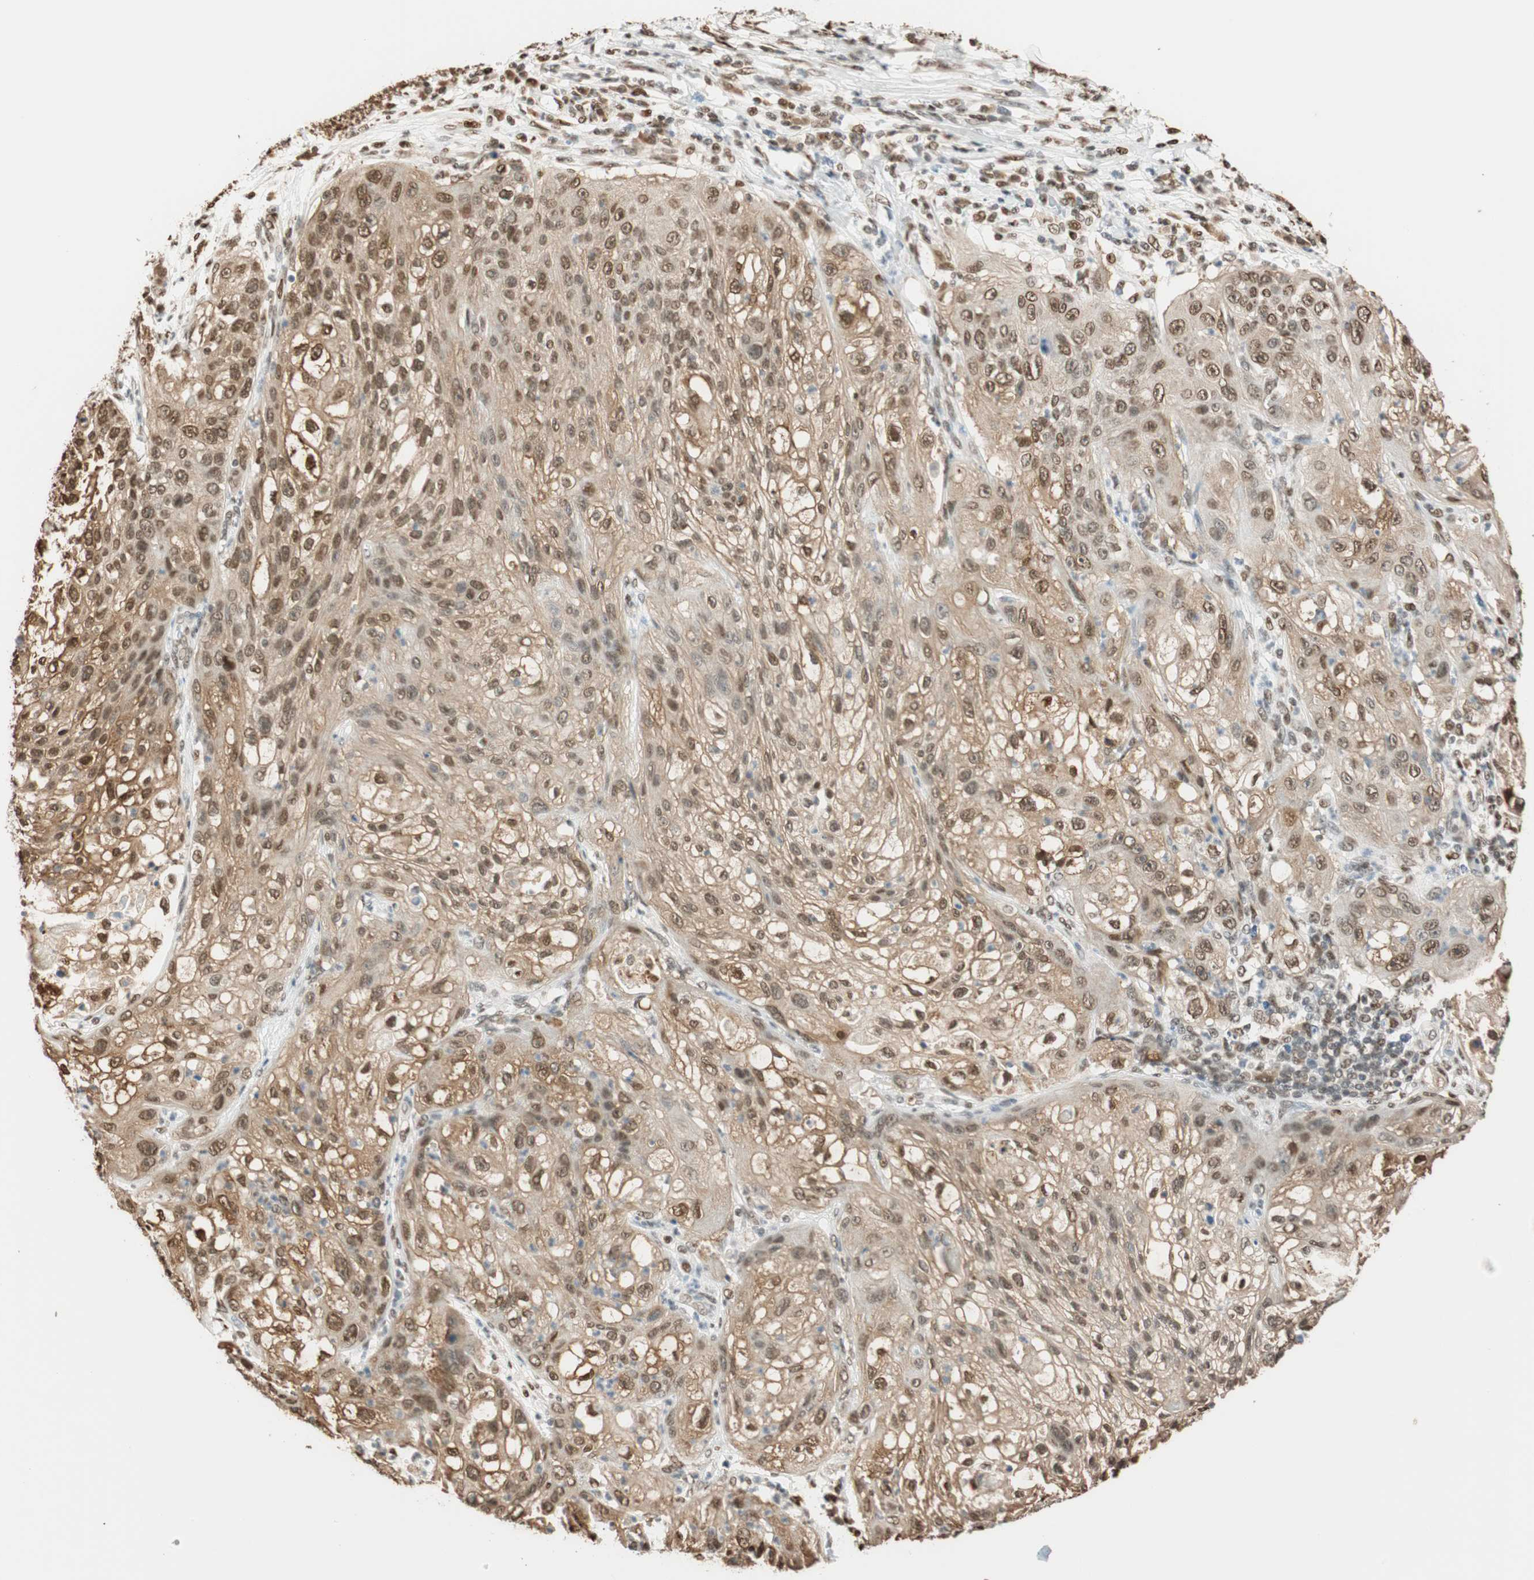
{"staining": {"intensity": "moderate", "quantity": "25%-75%", "location": "nuclear"}, "tissue": "lung cancer", "cell_type": "Tumor cells", "image_type": "cancer", "snomed": [{"axis": "morphology", "description": "Inflammation, NOS"}, {"axis": "morphology", "description": "Squamous cell carcinoma, NOS"}, {"axis": "topography", "description": "Lymph node"}, {"axis": "topography", "description": "Soft tissue"}, {"axis": "topography", "description": "Lung"}], "caption": "Protein expression analysis of human squamous cell carcinoma (lung) reveals moderate nuclear positivity in about 25%-75% of tumor cells. The staining was performed using DAB (3,3'-diaminobenzidine) to visualize the protein expression in brown, while the nuclei were stained in blue with hematoxylin (Magnification: 20x).", "gene": "FANCG", "patient": {"sex": "male", "age": 66}}